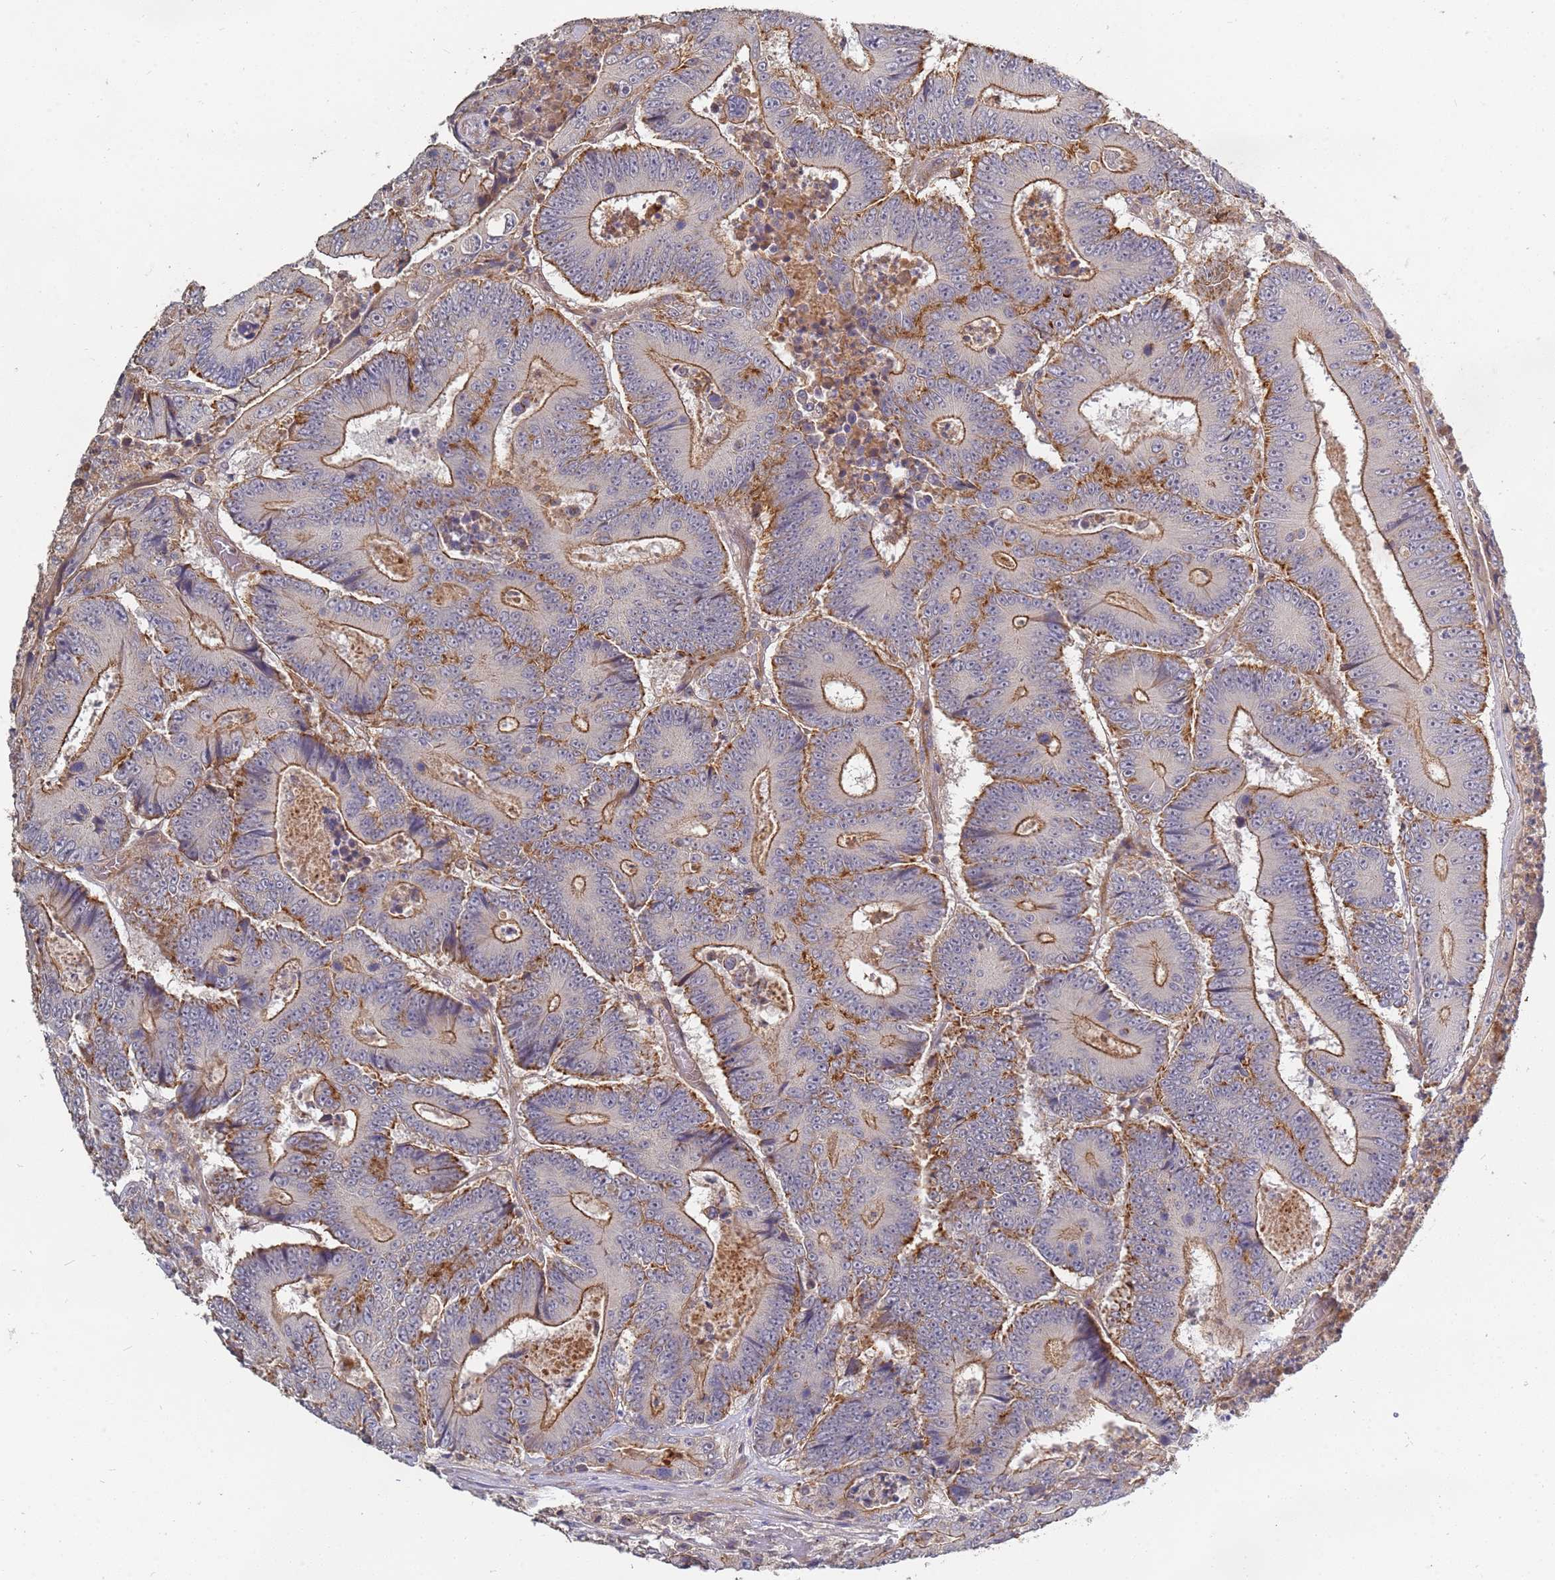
{"staining": {"intensity": "moderate", "quantity": "25%-75%", "location": "cytoplasmic/membranous"}, "tissue": "colorectal cancer", "cell_type": "Tumor cells", "image_type": "cancer", "snomed": [{"axis": "morphology", "description": "Adenocarcinoma, NOS"}, {"axis": "topography", "description": "Colon"}], "caption": "The histopathology image demonstrates a brown stain indicating the presence of a protein in the cytoplasmic/membranous of tumor cells in colorectal cancer (adenocarcinoma).", "gene": "ABCB6", "patient": {"sex": "male", "age": 83}}